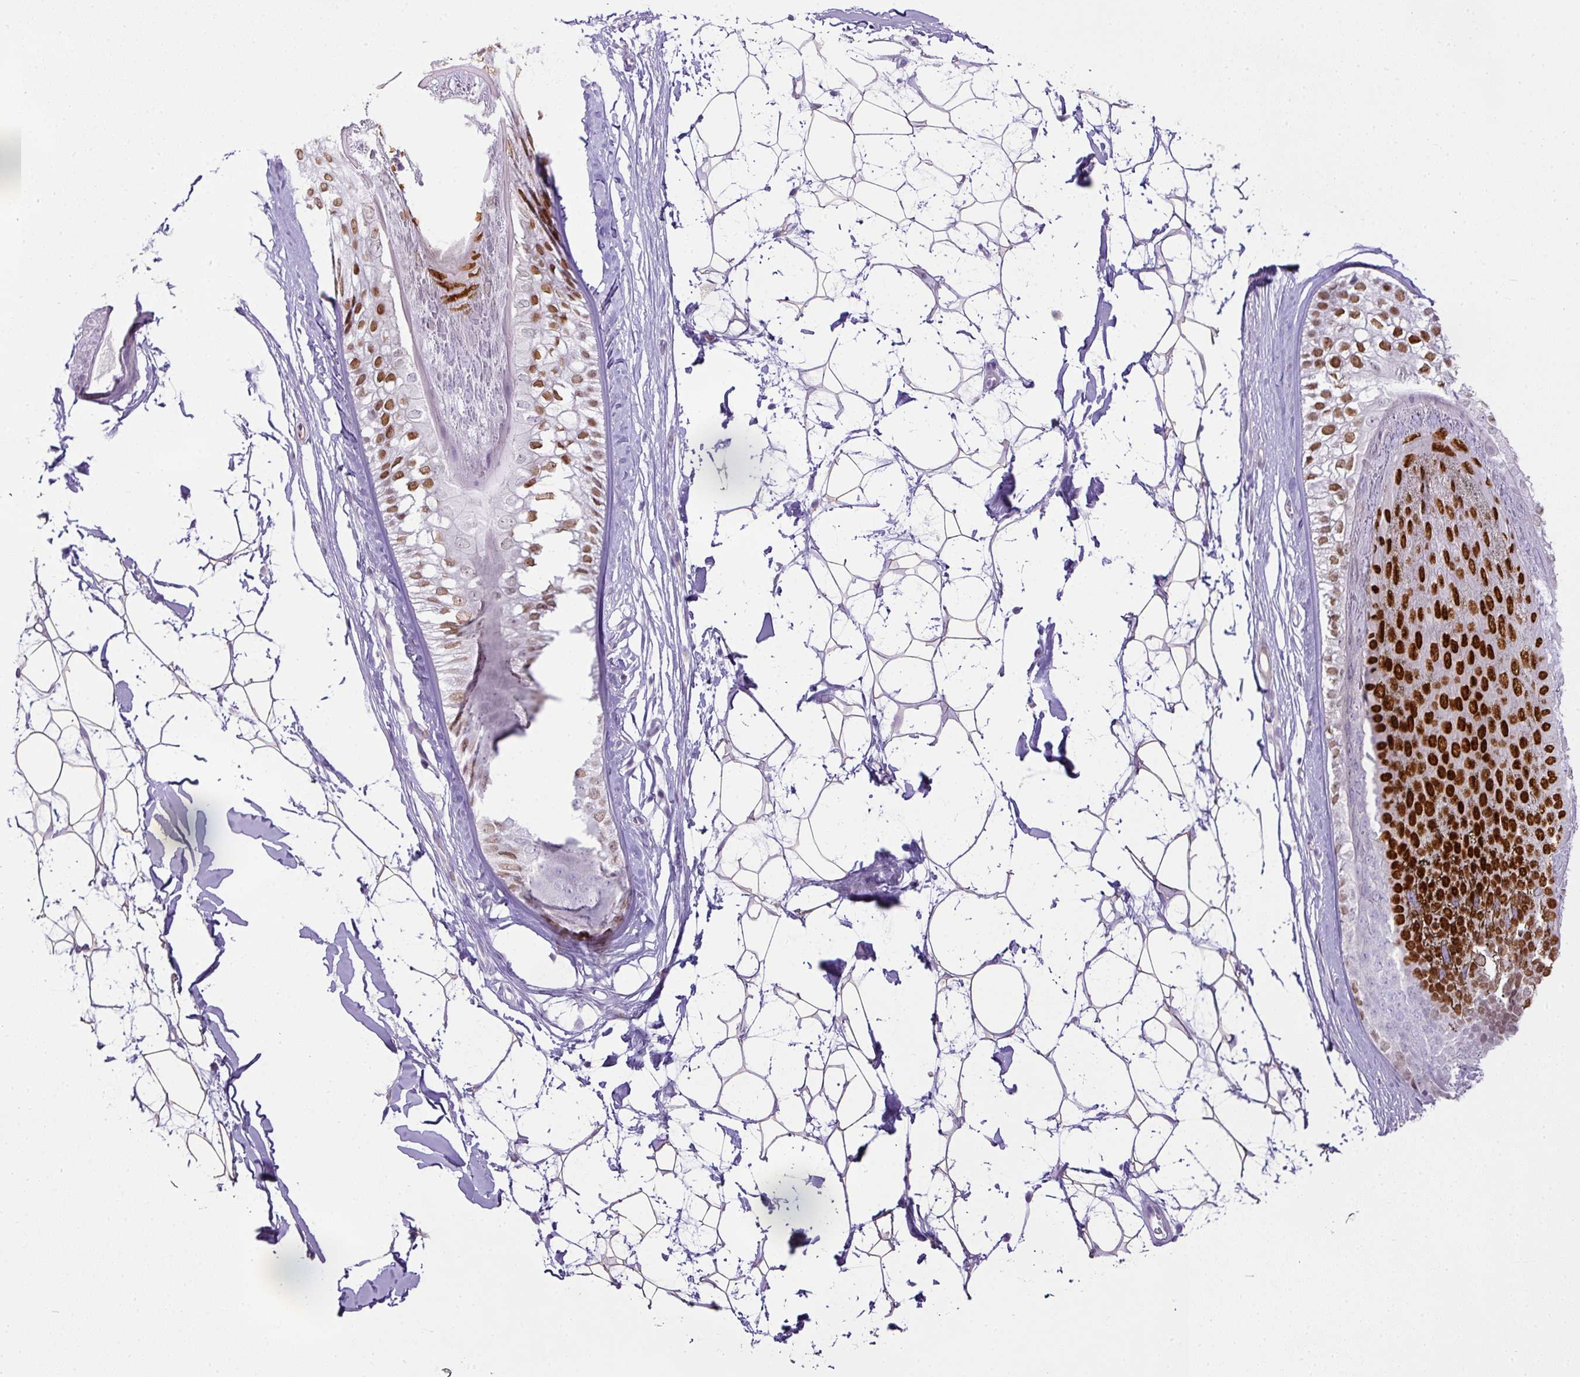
{"staining": {"intensity": "negative", "quantity": "none", "location": "none"}, "tissue": "skin", "cell_type": "Fibroblasts", "image_type": "normal", "snomed": [{"axis": "morphology", "description": "Normal tissue, NOS"}, {"axis": "topography", "description": "Skin"}], "caption": "Photomicrograph shows no significant protein expression in fibroblasts of unremarkable skin. (DAB immunohistochemistry, high magnification).", "gene": "HOXC13", "patient": {"sex": "female", "age": 58}}